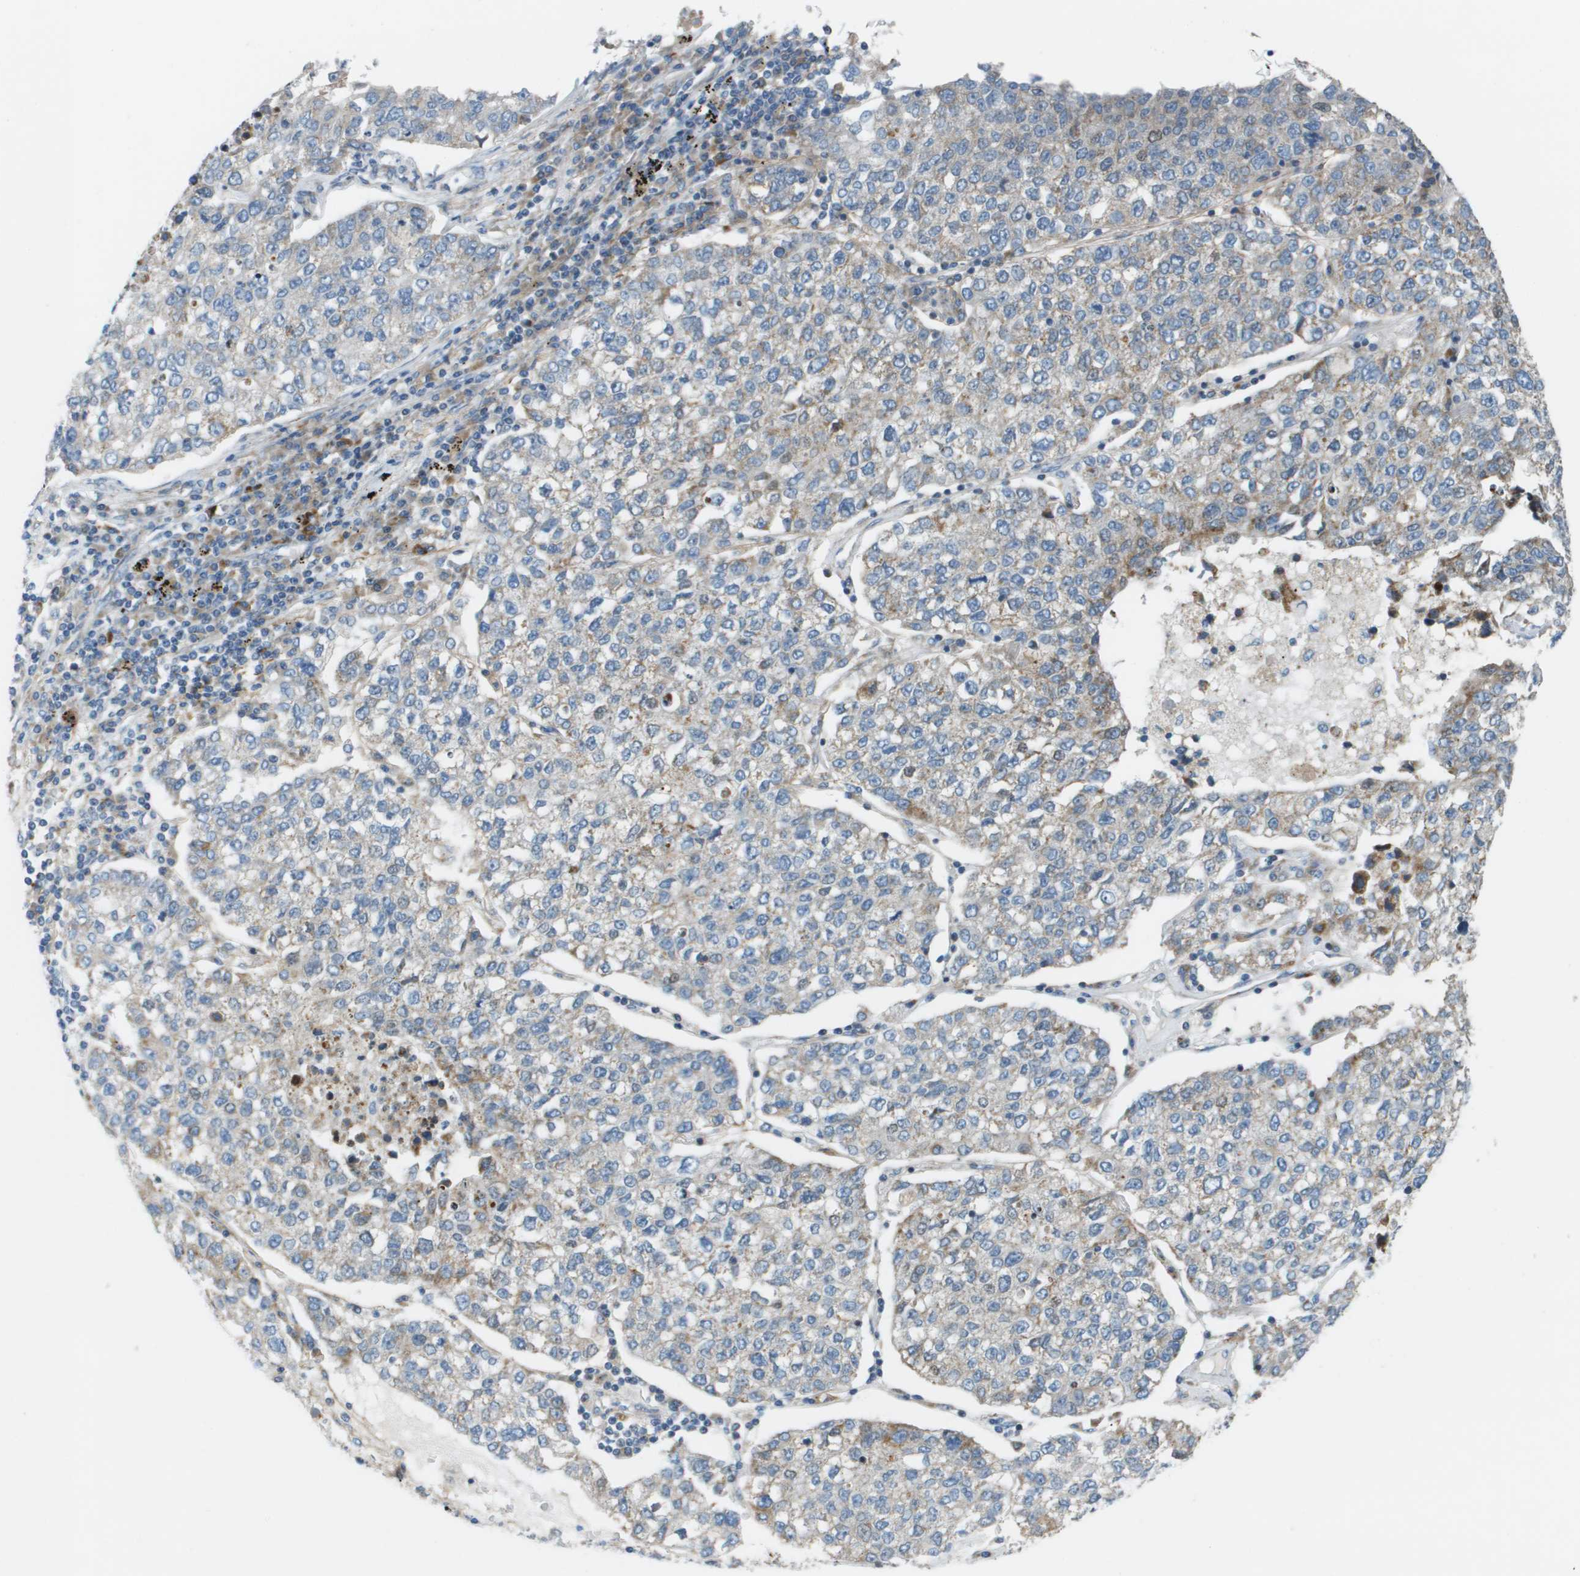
{"staining": {"intensity": "weak", "quantity": "25%-75%", "location": "cytoplasmic/membranous"}, "tissue": "lung cancer", "cell_type": "Tumor cells", "image_type": "cancer", "snomed": [{"axis": "morphology", "description": "Adenocarcinoma, NOS"}, {"axis": "topography", "description": "Lung"}], "caption": "The immunohistochemical stain labels weak cytoplasmic/membranous positivity in tumor cells of adenocarcinoma (lung) tissue. Nuclei are stained in blue.", "gene": "GALNT6", "patient": {"sex": "male", "age": 49}}